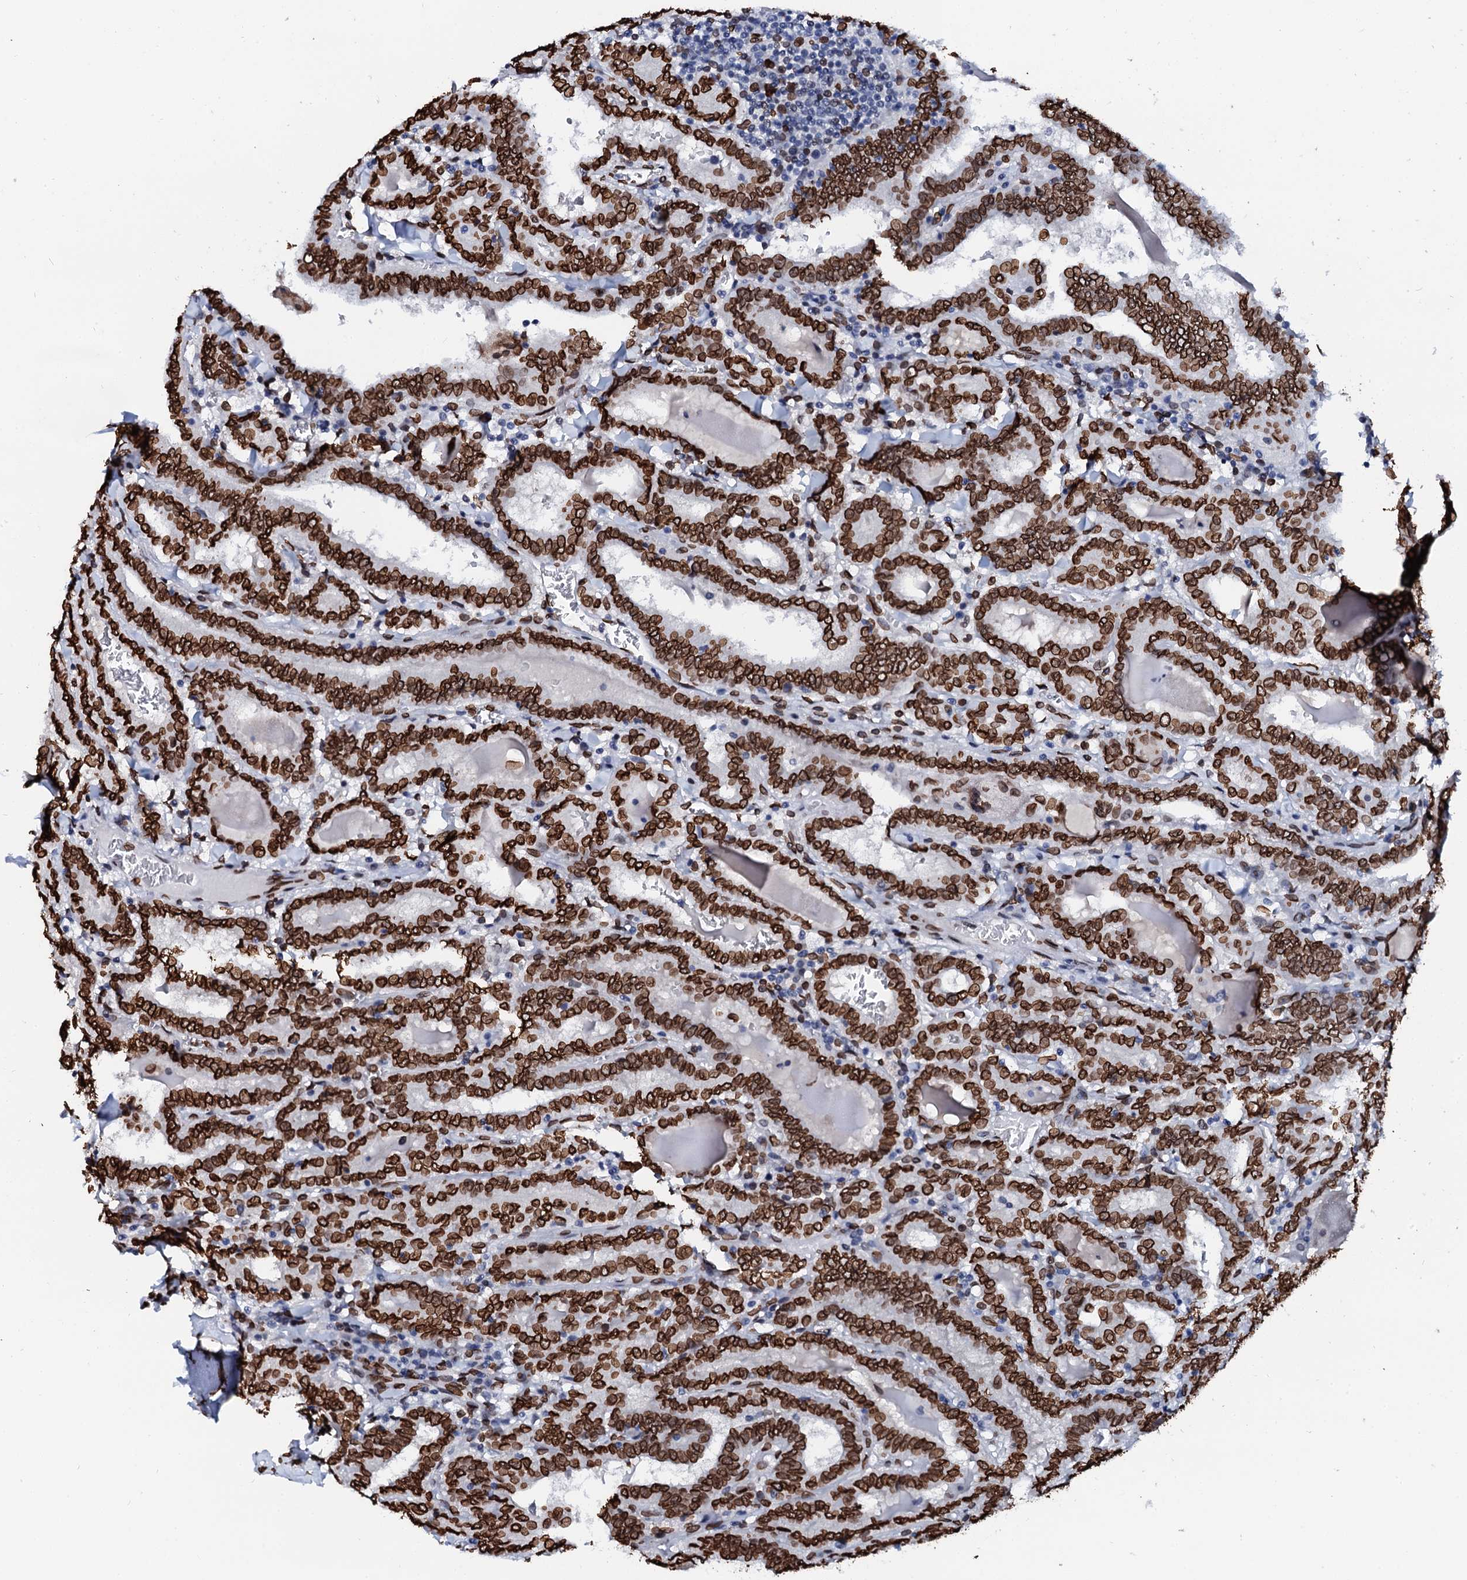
{"staining": {"intensity": "strong", "quantity": ">75%", "location": "nuclear"}, "tissue": "thyroid cancer", "cell_type": "Tumor cells", "image_type": "cancer", "snomed": [{"axis": "morphology", "description": "Papillary adenocarcinoma, NOS"}, {"axis": "topography", "description": "Thyroid gland"}], "caption": "There is high levels of strong nuclear staining in tumor cells of thyroid cancer (papillary adenocarcinoma), as demonstrated by immunohistochemical staining (brown color).", "gene": "KATNAL2", "patient": {"sex": "female", "age": 72}}